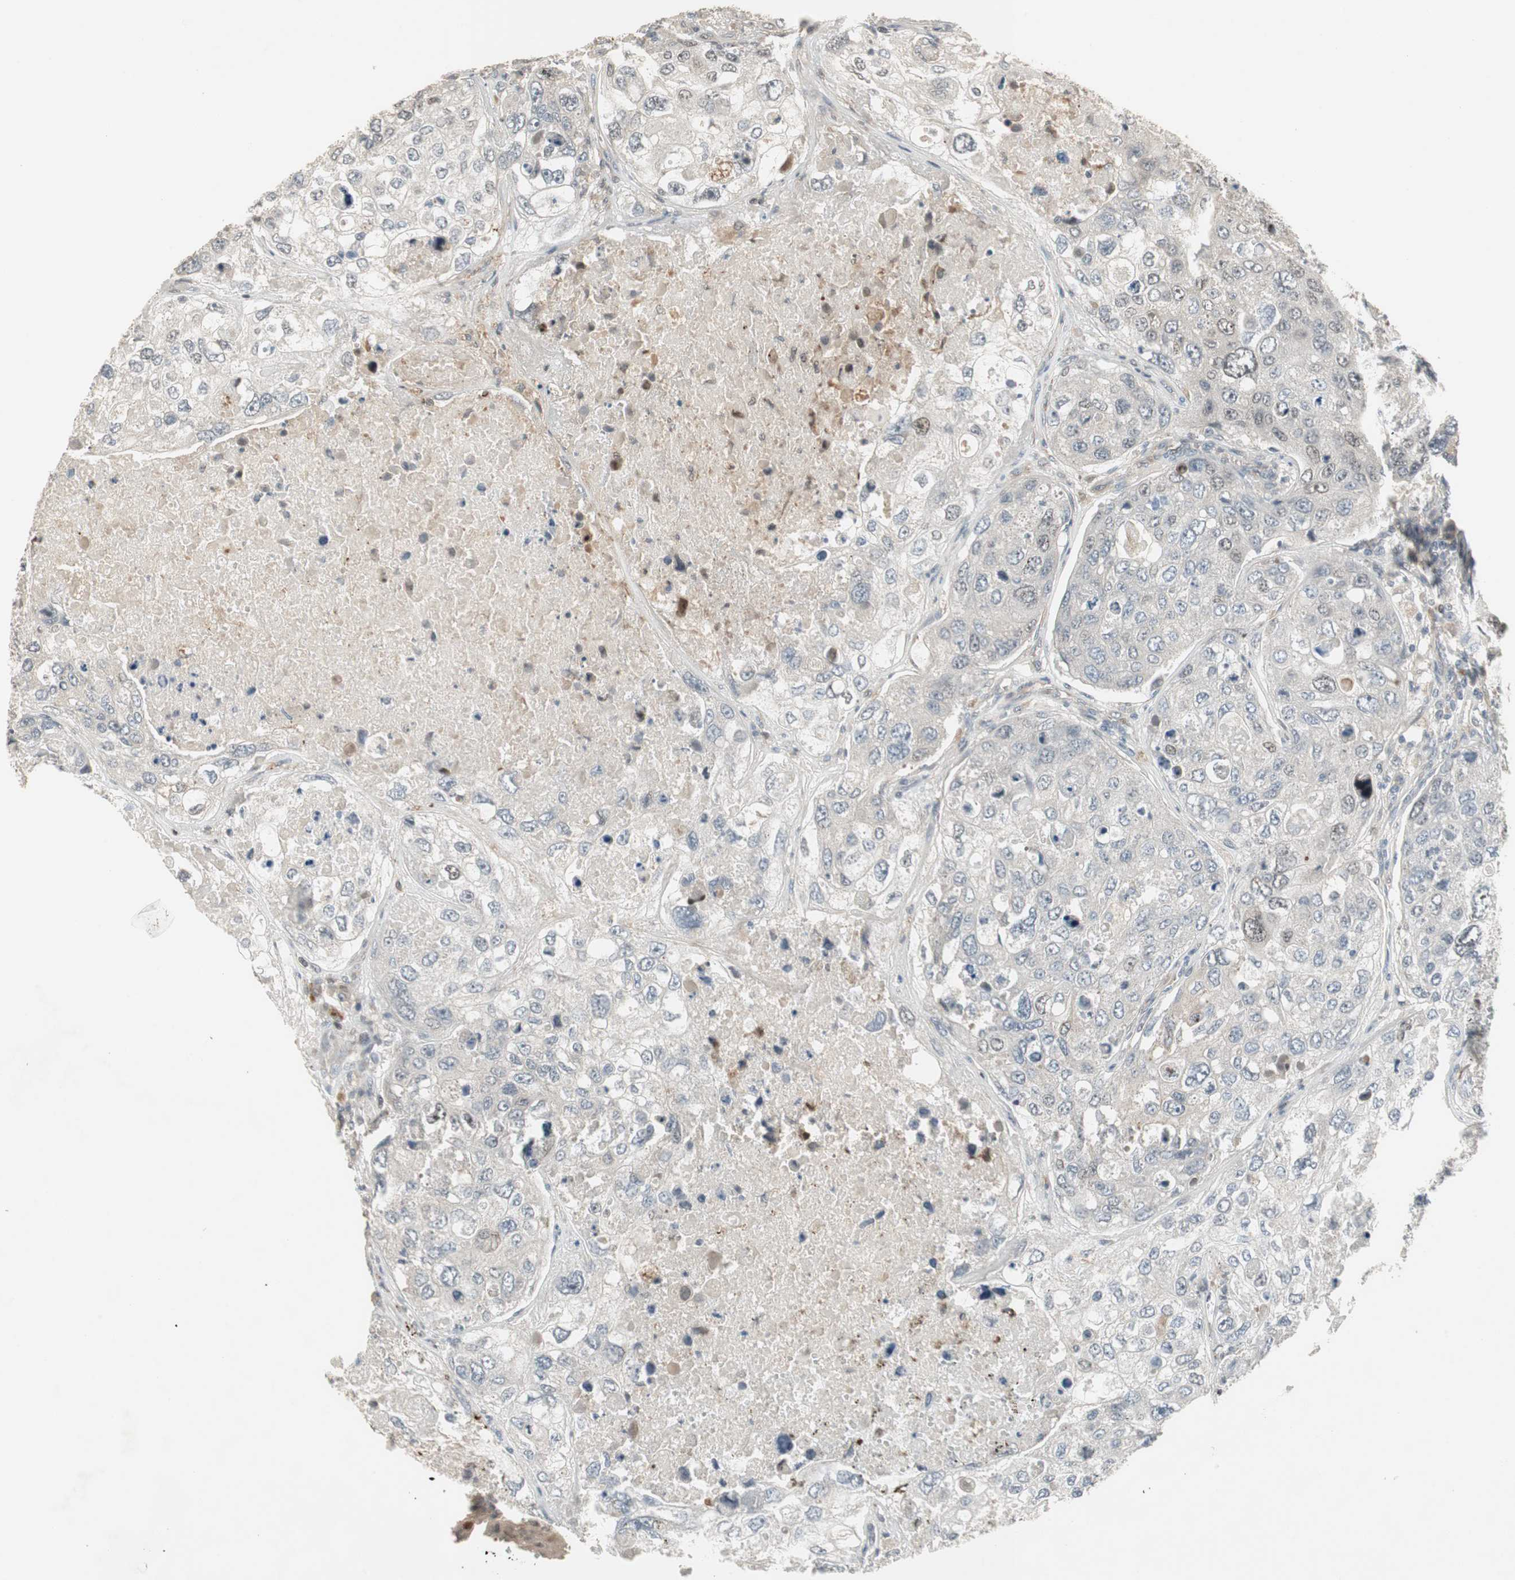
{"staining": {"intensity": "moderate", "quantity": "<25%", "location": "nuclear"}, "tissue": "urothelial cancer", "cell_type": "Tumor cells", "image_type": "cancer", "snomed": [{"axis": "morphology", "description": "Urothelial carcinoma, High grade"}, {"axis": "topography", "description": "Lymph node"}, {"axis": "topography", "description": "Urinary bladder"}], "caption": "Urothelial cancer stained with DAB (3,3'-diaminobenzidine) IHC exhibits low levels of moderate nuclear expression in approximately <25% of tumor cells.", "gene": "SNX4", "patient": {"sex": "male", "age": 51}}